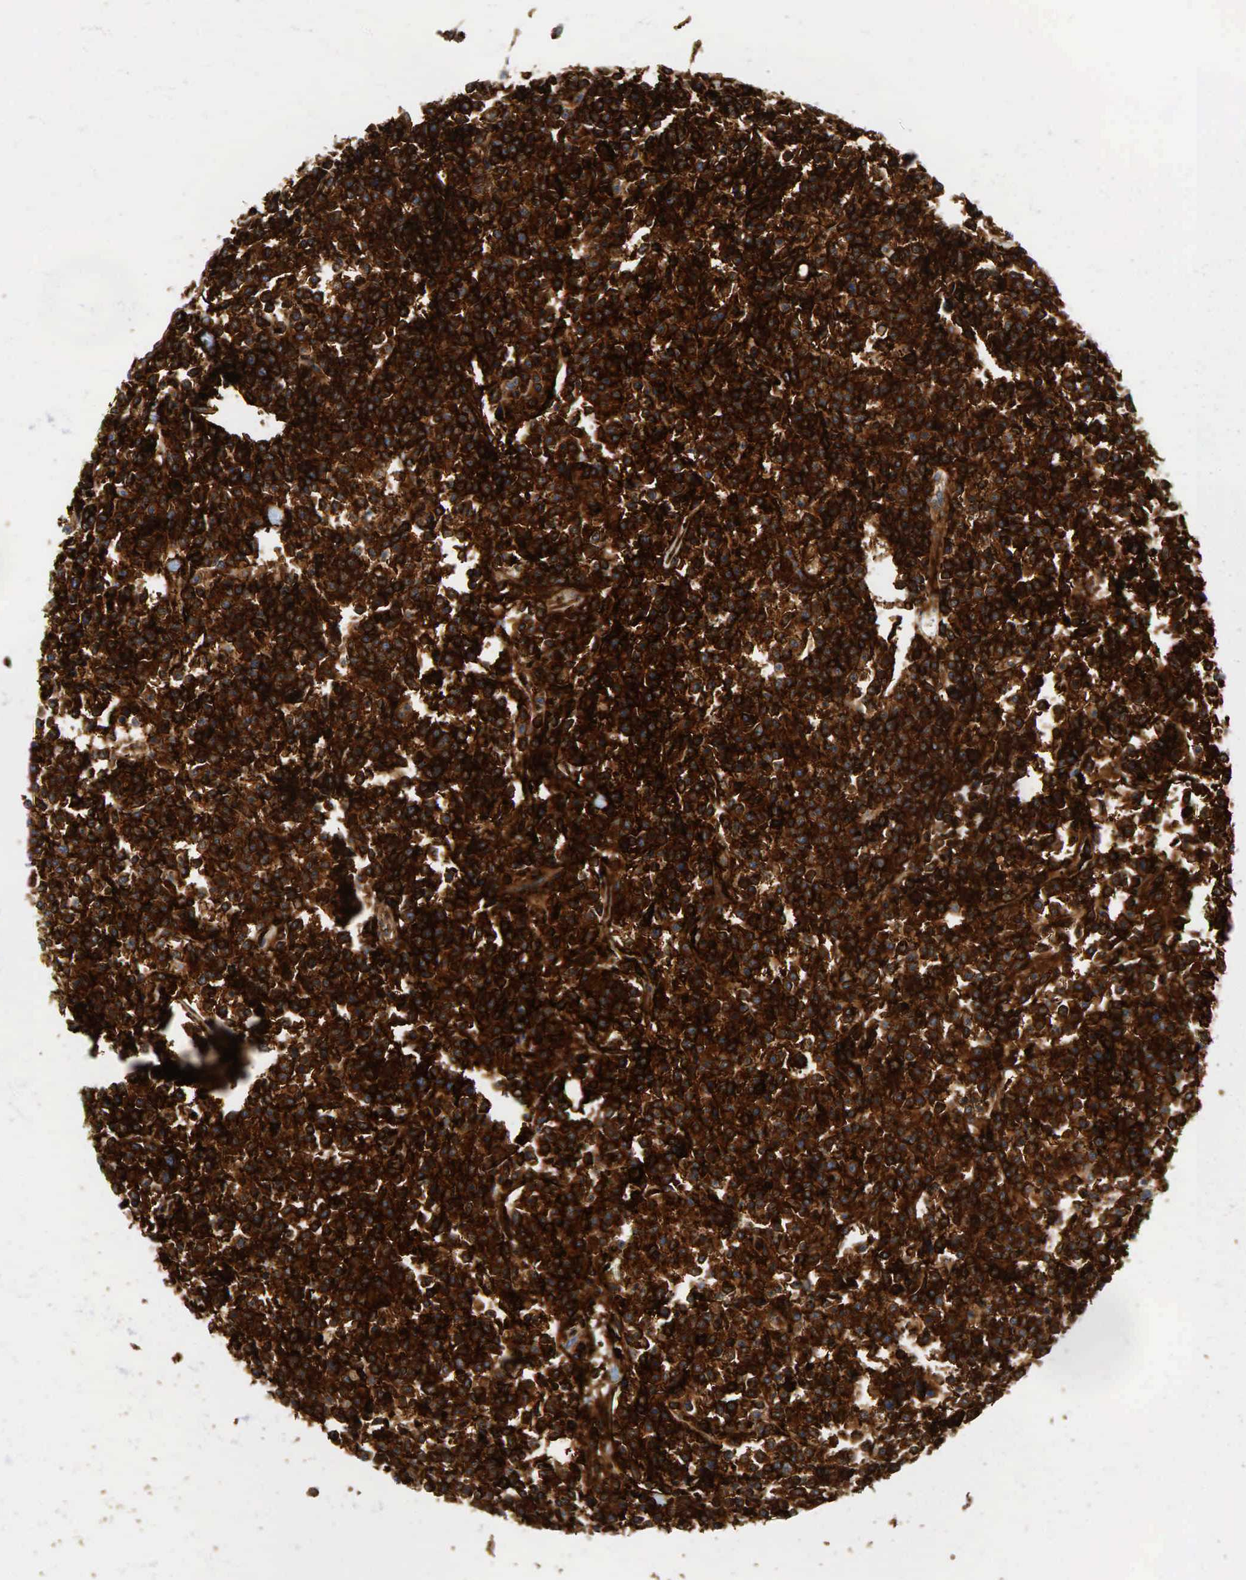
{"staining": {"intensity": "strong", "quantity": ">75%", "location": "cytoplasmic/membranous"}, "tissue": "lymphoma", "cell_type": "Tumor cells", "image_type": "cancer", "snomed": [{"axis": "morphology", "description": "Malignant lymphoma, non-Hodgkin's type, Low grade"}, {"axis": "topography", "description": "Small intestine"}], "caption": "Immunohistochemistry (DAB (3,3'-diaminobenzidine)) staining of lymphoma reveals strong cytoplasmic/membranous protein staining in about >75% of tumor cells. (IHC, brightfield microscopy, high magnification).", "gene": "CD44", "patient": {"sex": "female", "age": 59}}